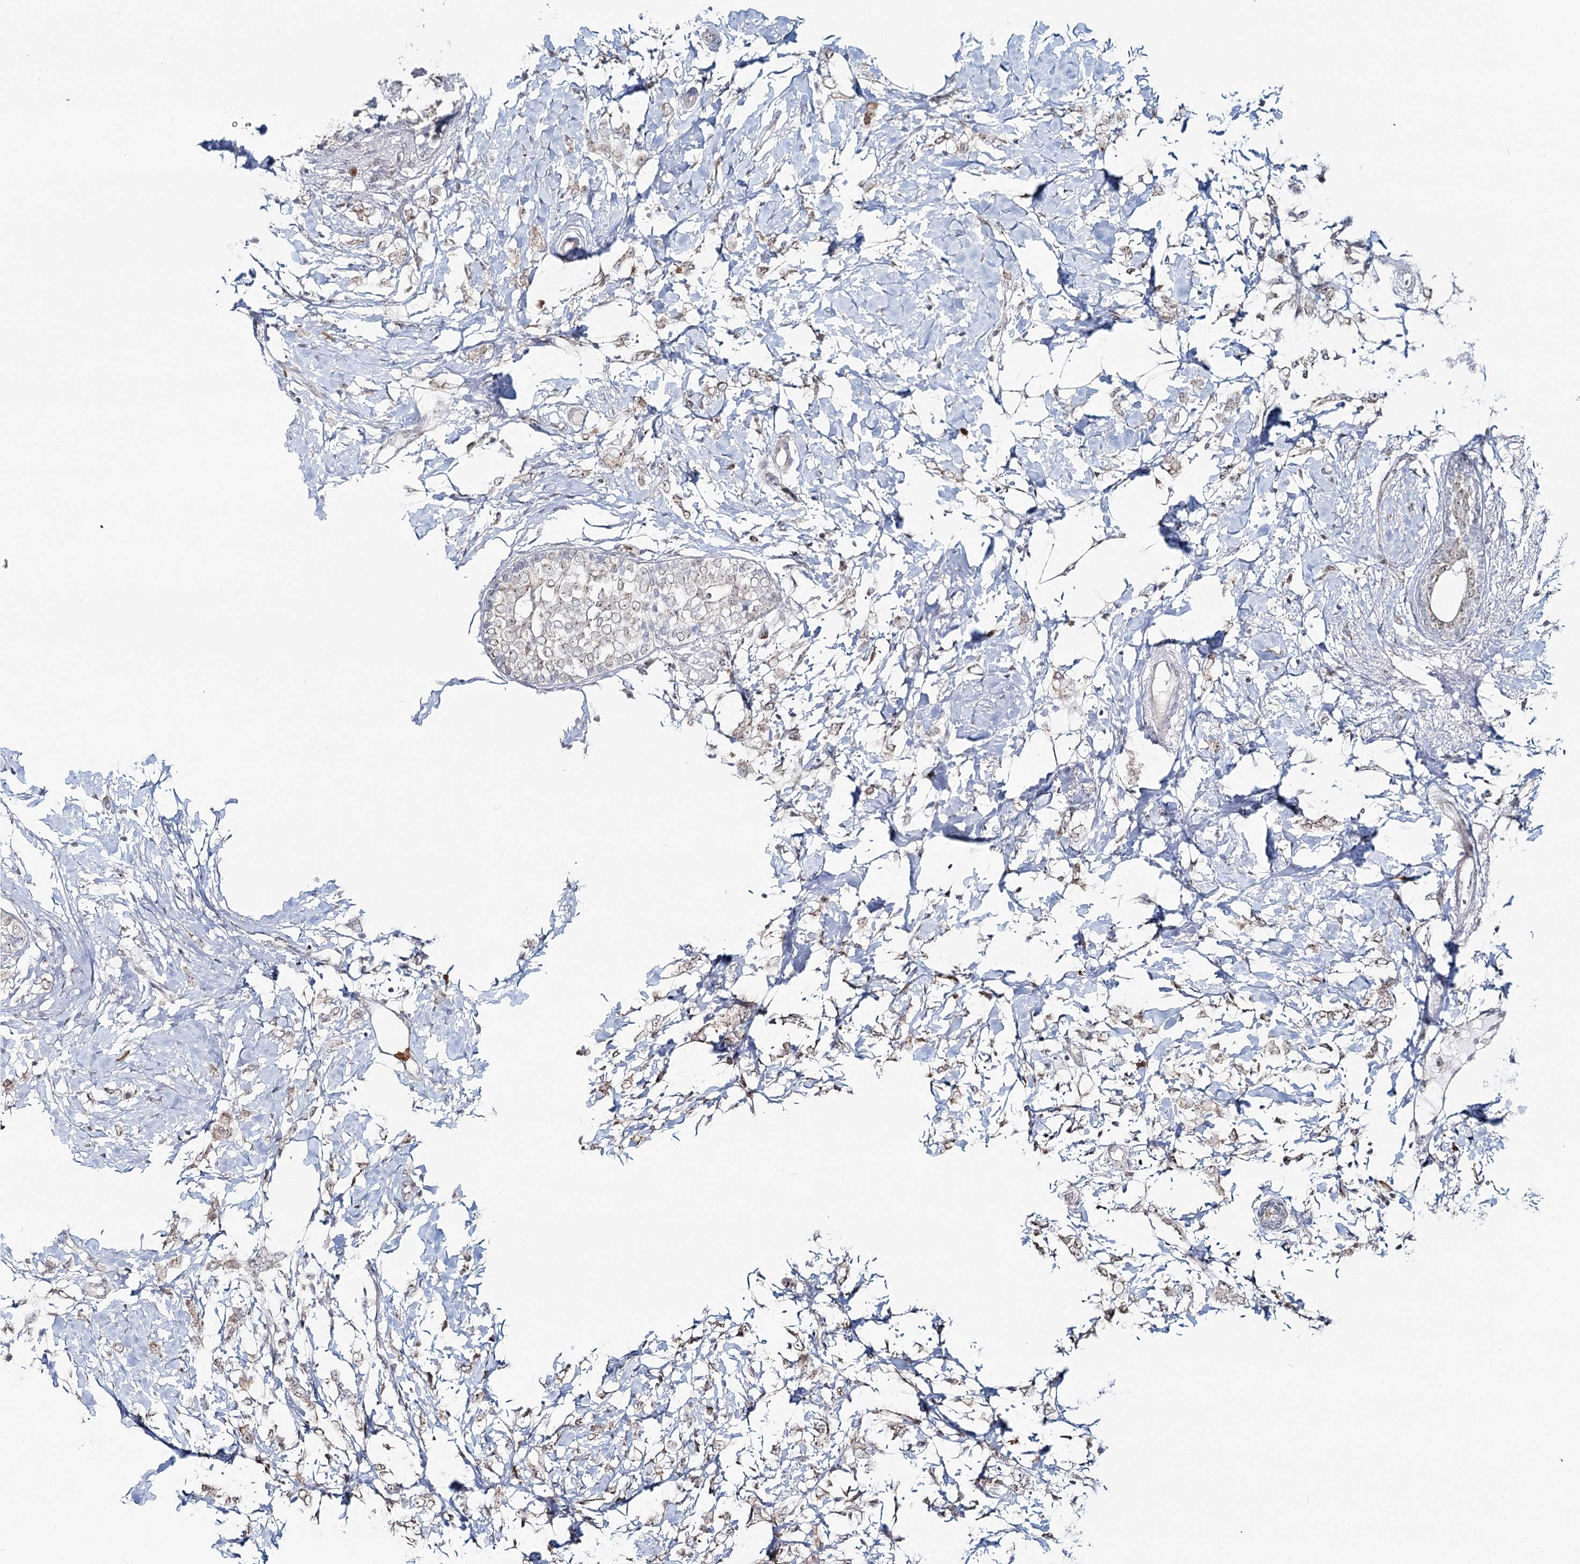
{"staining": {"intensity": "weak", "quantity": "<25%", "location": "cytoplasmic/membranous"}, "tissue": "breast cancer", "cell_type": "Tumor cells", "image_type": "cancer", "snomed": [{"axis": "morphology", "description": "Normal tissue, NOS"}, {"axis": "morphology", "description": "Lobular carcinoma"}, {"axis": "topography", "description": "Breast"}], "caption": "Immunohistochemistry of human breast lobular carcinoma exhibits no positivity in tumor cells.", "gene": "ATAD1", "patient": {"sex": "female", "age": 47}}